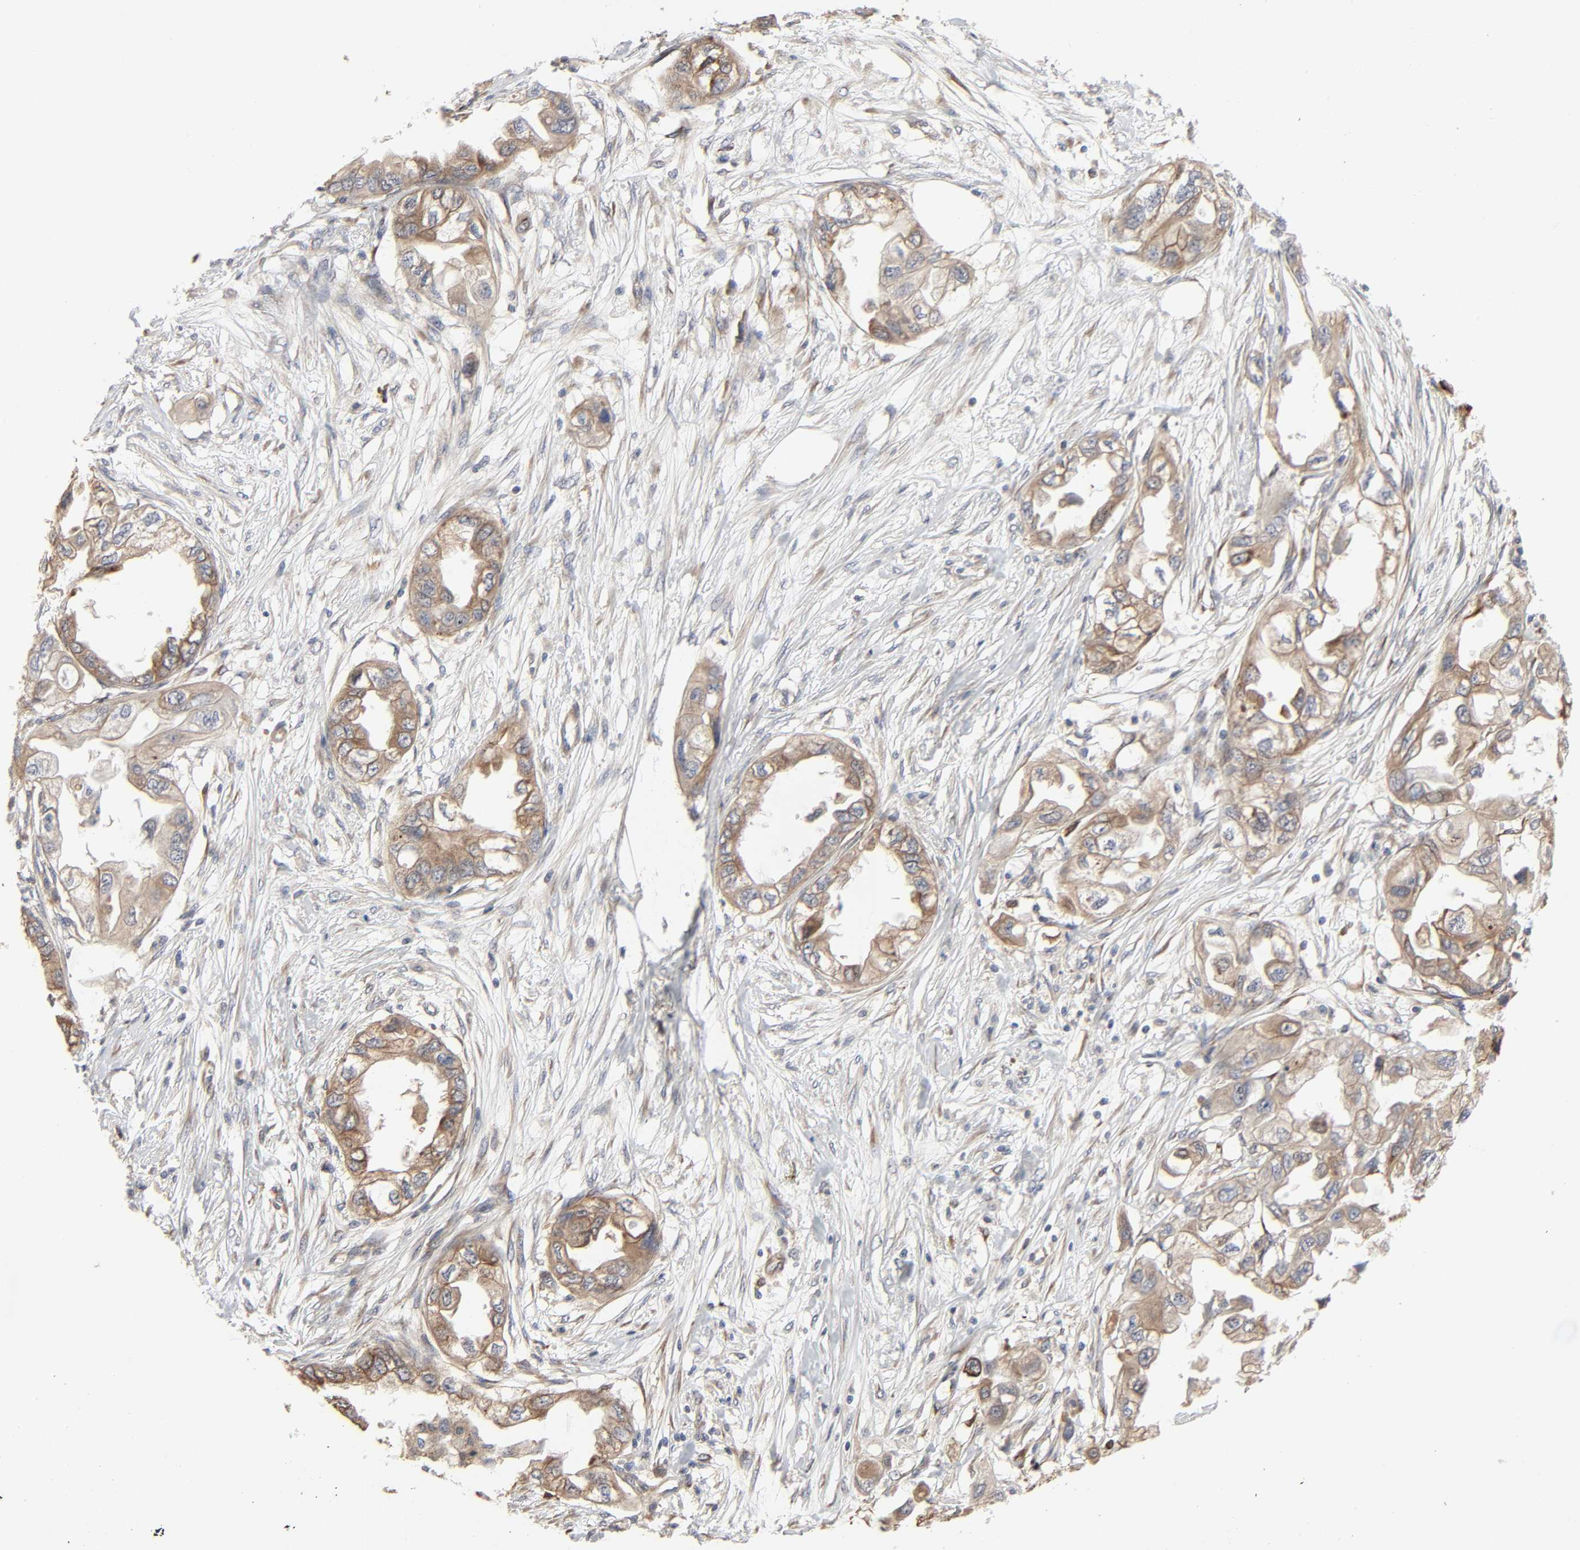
{"staining": {"intensity": "weak", "quantity": ">75%", "location": "cytoplasmic/membranous"}, "tissue": "endometrial cancer", "cell_type": "Tumor cells", "image_type": "cancer", "snomed": [{"axis": "morphology", "description": "Adenocarcinoma, NOS"}, {"axis": "topography", "description": "Endometrium"}], "caption": "IHC histopathology image of neoplastic tissue: endometrial cancer stained using immunohistochemistry demonstrates low levels of weak protein expression localized specifically in the cytoplasmic/membranous of tumor cells, appearing as a cytoplasmic/membranous brown color.", "gene": "NDRG2", "patient": {"sex": "female", "age": 67}}